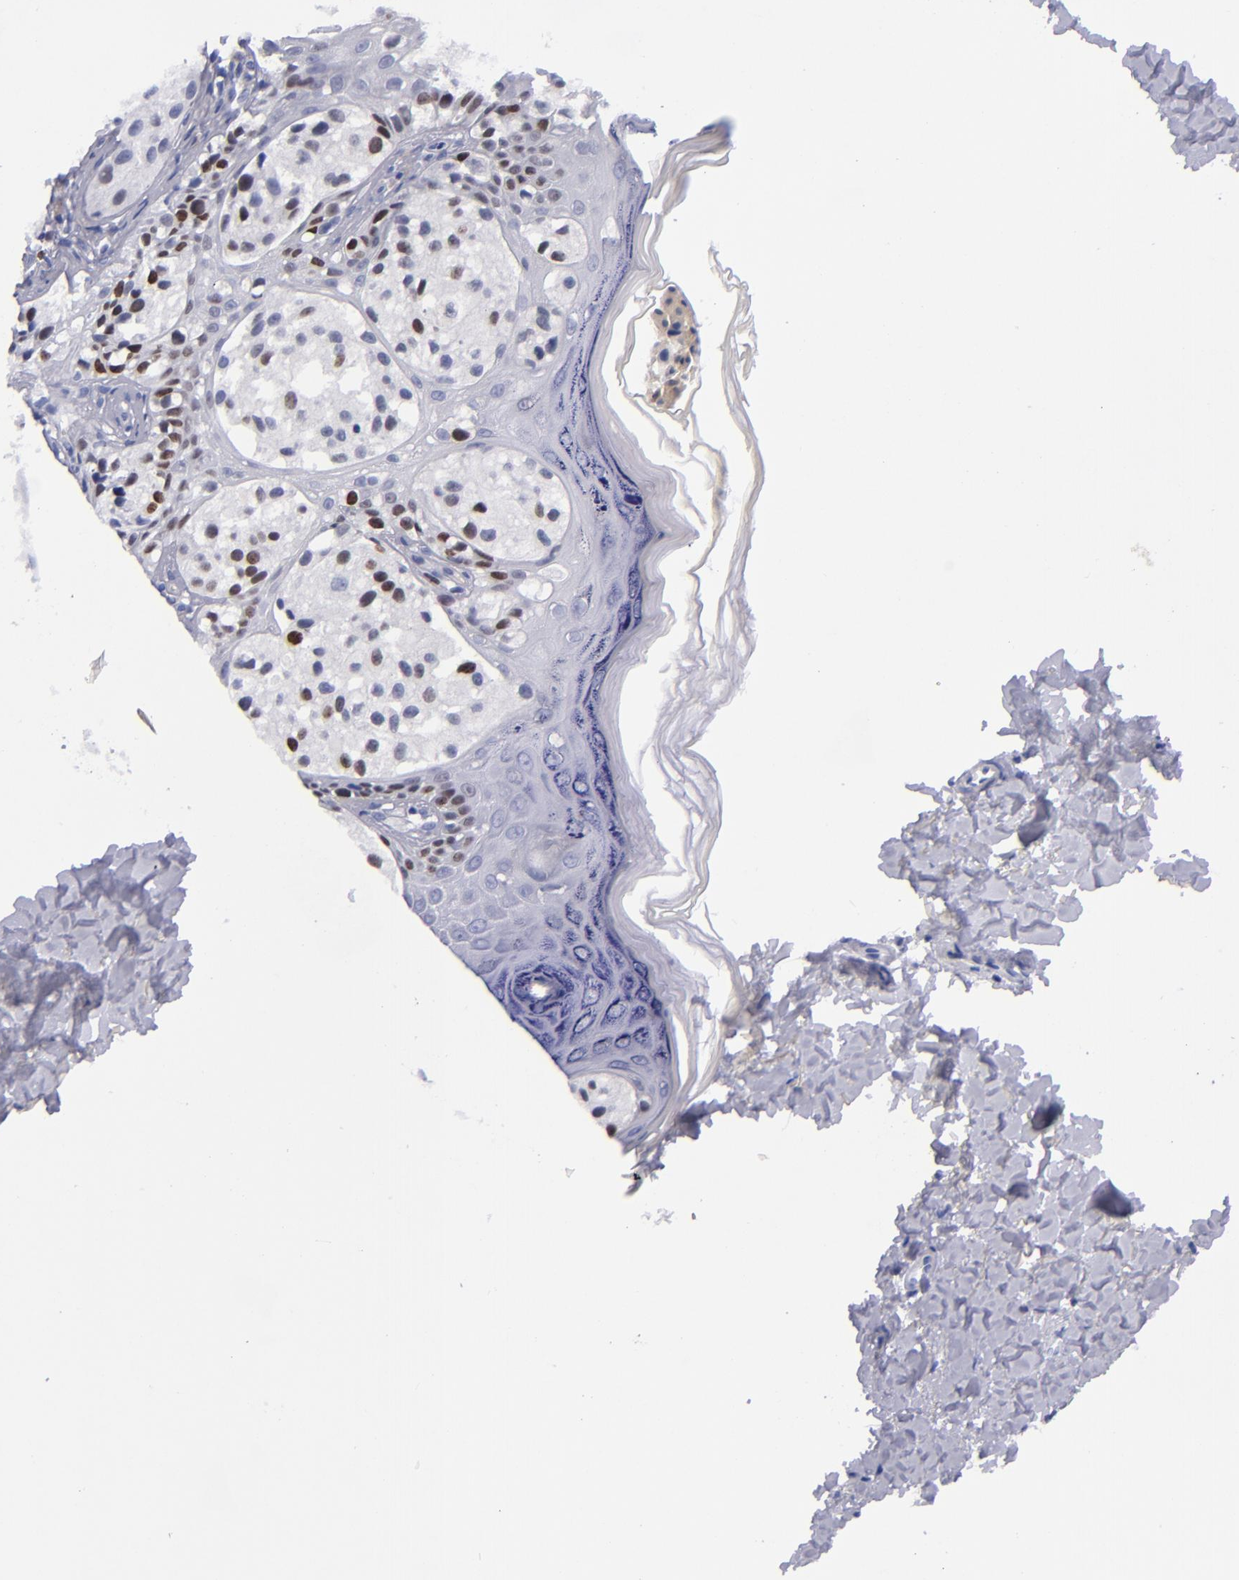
{"staining": {"intensity": "strong", "quantity": "<25%", "location": "nuclear"}, "tissue": "melanoma", "cell_type": "Tumor cells", "image_type": "cancer", "snomed": [{"axis": "morphology", "description": "Malignant melanoma, NOS"}, {"axis": "topography", "description": "Skin"}], "caption": "This micrograph shows immunohistochemistry (IHC) staining of malignant melanoma, with medium strong nuclear positivity in approximately <25% of tumor cells.", "gene": "MCM7", "patient": {"sex": "male", "age": 23}}